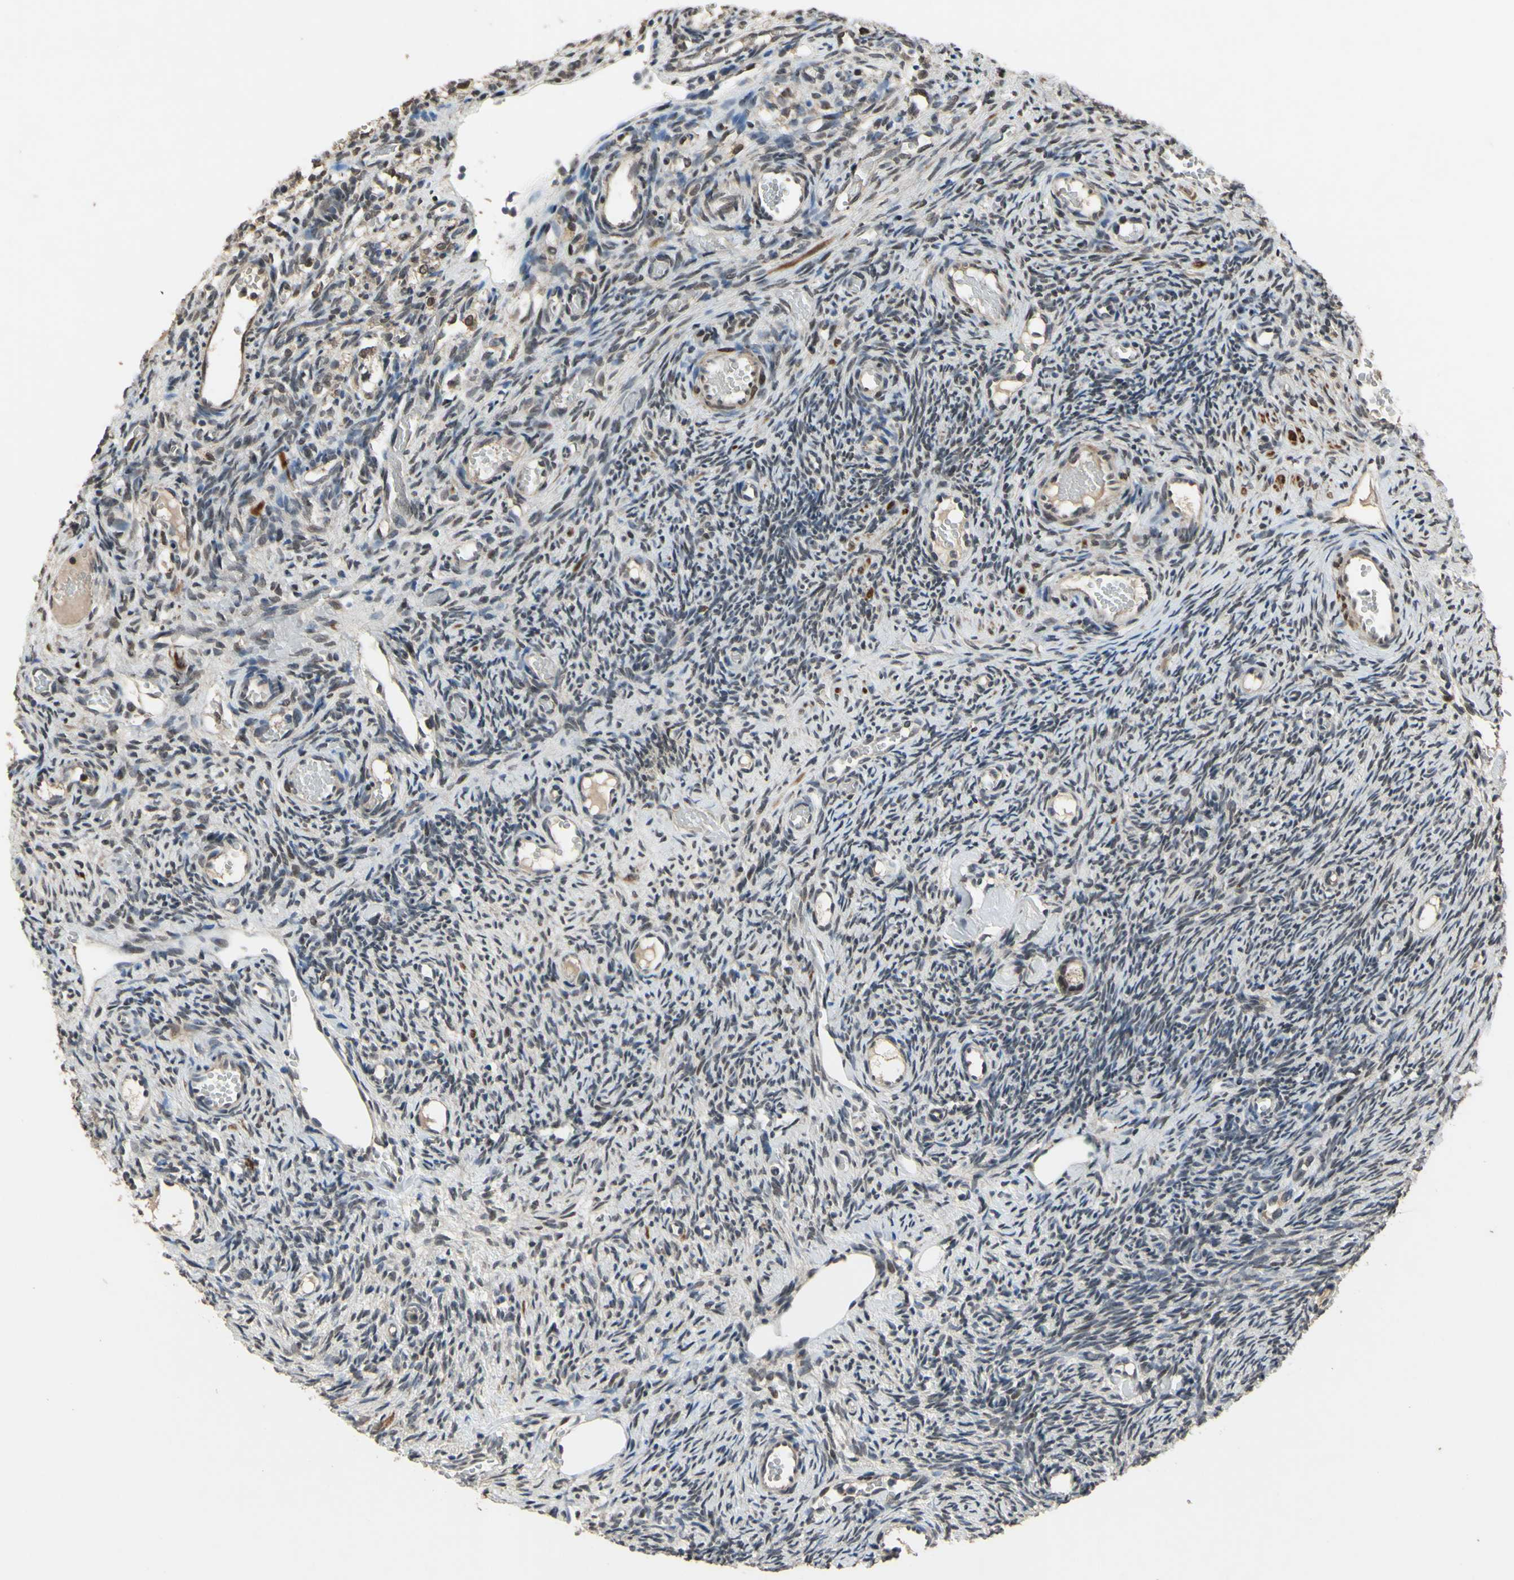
{"staining": {"intensity": "weak", "quantity": "25%-75%", "location": "nuclear"}, "tissue": "ovary", "cell_type": "Ovarian stroma cells", "image_type": "normal", "snomed": [{"axis": "morphology", "description": "Normal tissue, NOS"}, {"axis": "topography", "description": "Ovary"}], "caption": "This image displays immunohistochemistry staining of normal ovary, with low weak nuclear expression in approximately 25%-75% of ovarian stroma cells.", "gene": "ZNF174", "patient": {"sex": "female", "age": 35}}